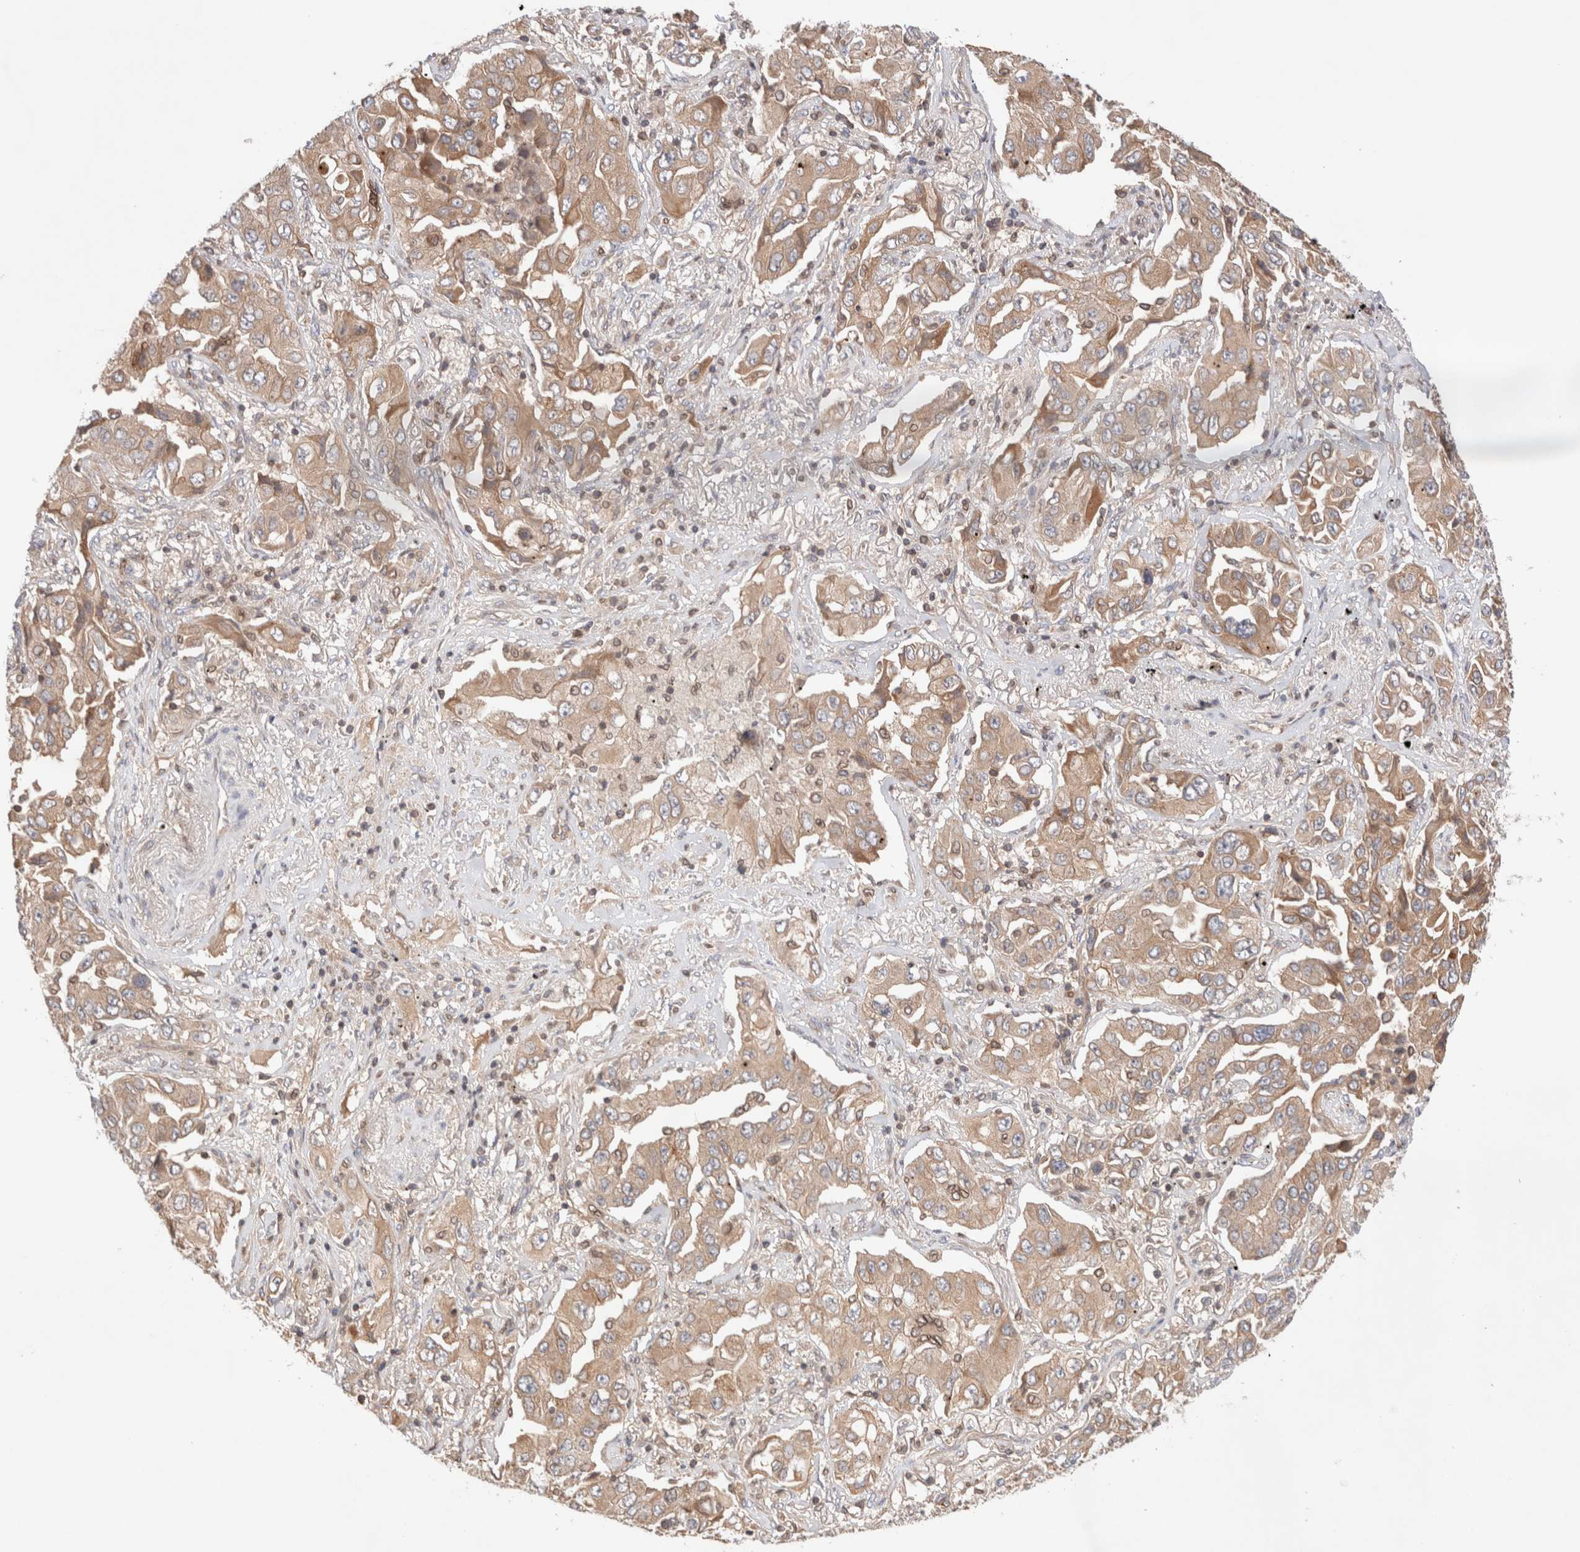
{"staining": {"intensity": "moderate", "quantity": ">75%", "location": "cytoplasmic/membranous"}, "tissue": "lung cancer", "cell_type": "Tumor cells", "image_type": "cancer", "snomed": [{"axis": "morphology", "description": "Adenocarcinoma, NOS"}, {"axis": "topography", "description": "Lung"}], "caption": "Moderate cytoplasmic/membranous expression for a protein is present in about >75% of tumor cells of lung adenocarcinoma using immunohistochemistry (IHC).", "gene": "SIKE1", "patient": {"sex": "female", "age": 65}}